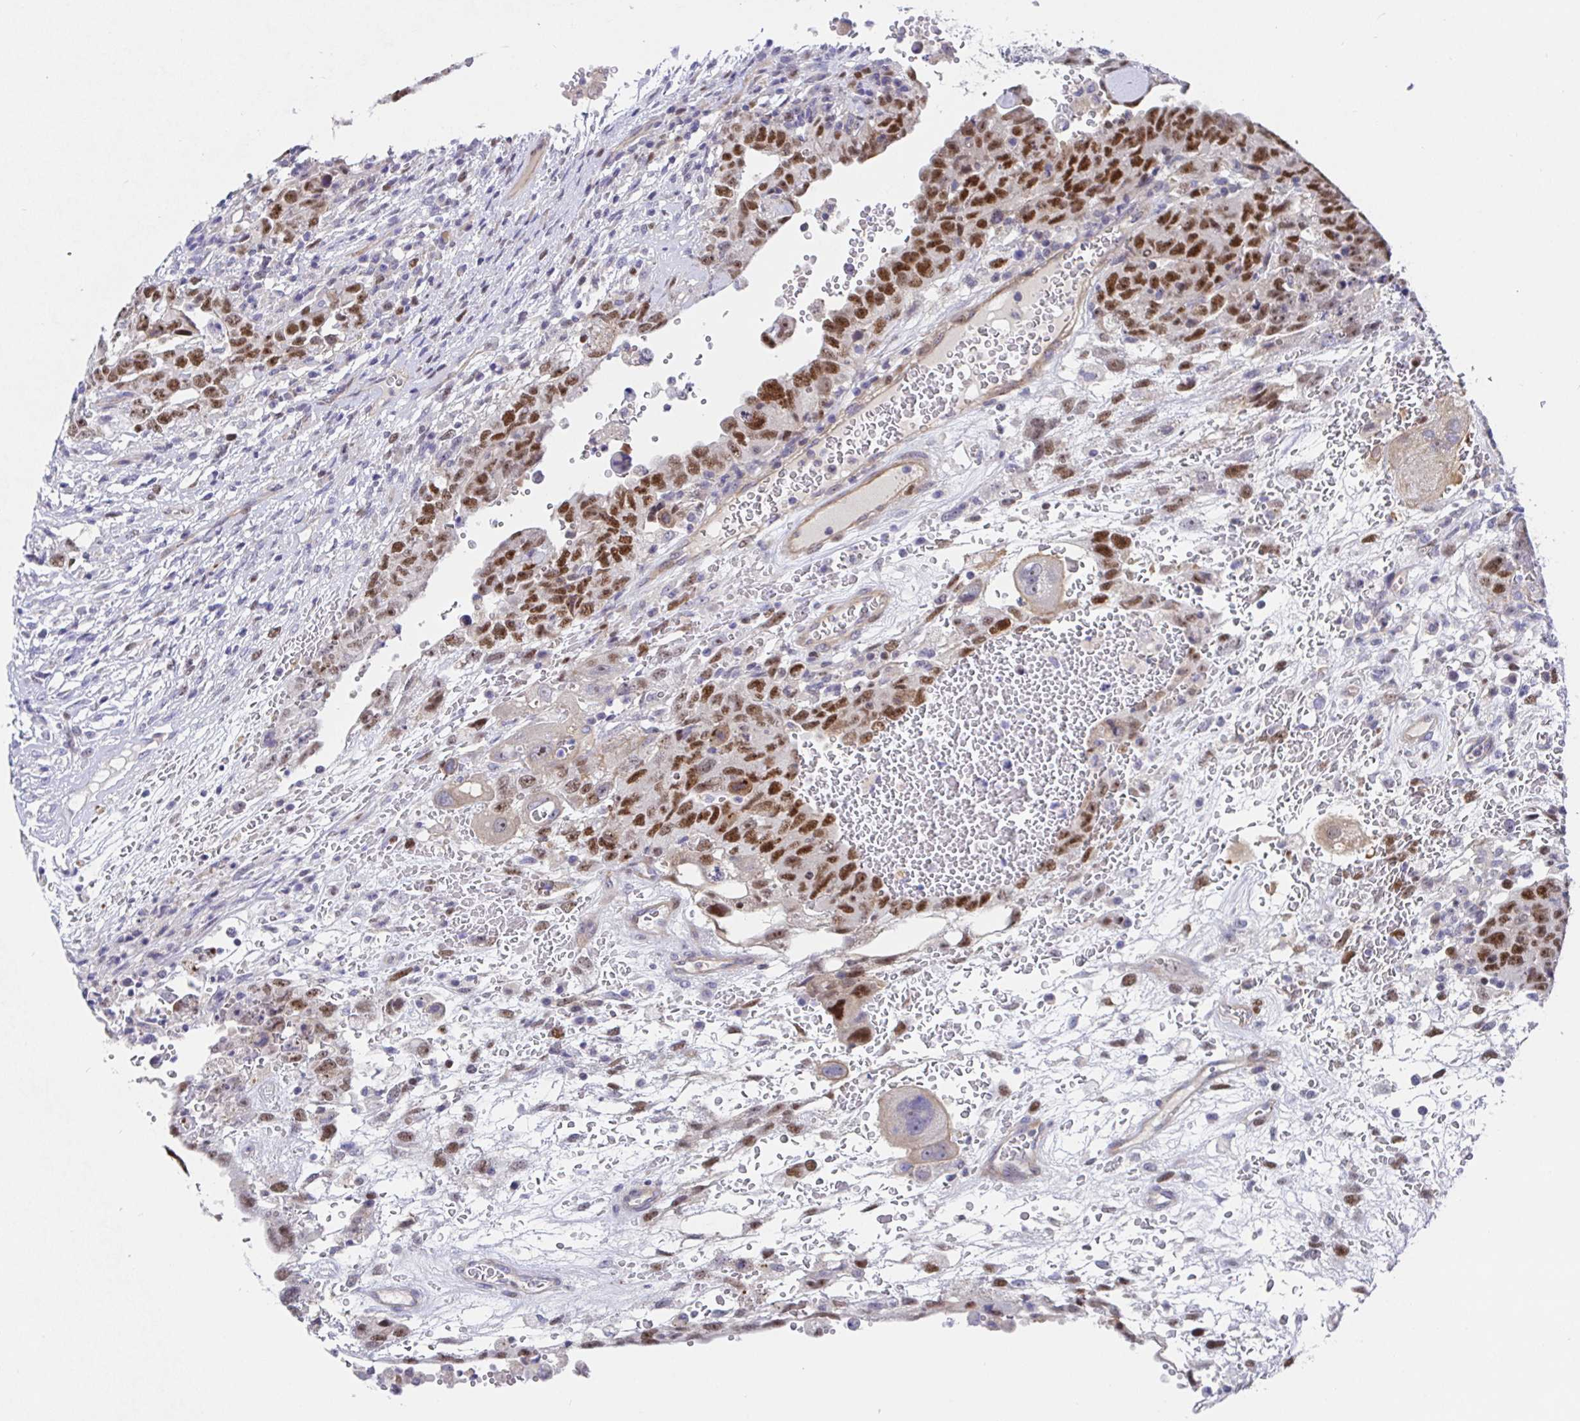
{"staining": {"intensity": "moderate", "quantity": ">75%", "location": "nuclear"}, "tissue": "testis cancer", "cell_type": "Tumor cells", "image_type": "cancer", "snomed": [{"axis": "morphology", "description": "Carcinoma, Embryonal, NOS"}, {"axis": "topography", "description": "Testis"}], "caption": "IHC (DAB (3,3'-diaminobenzidine)) staining of testis embryonal carcinoma shows moderate nuclear protein expression in approximately >75% of tumor cells. The staining is performed using DAB brown chromogen to label protein expression. The nuclei are counter-stained blue using hematoxylin.", "gene": "TIMELESS", "patient": {"sex": "male", "age": 26}}